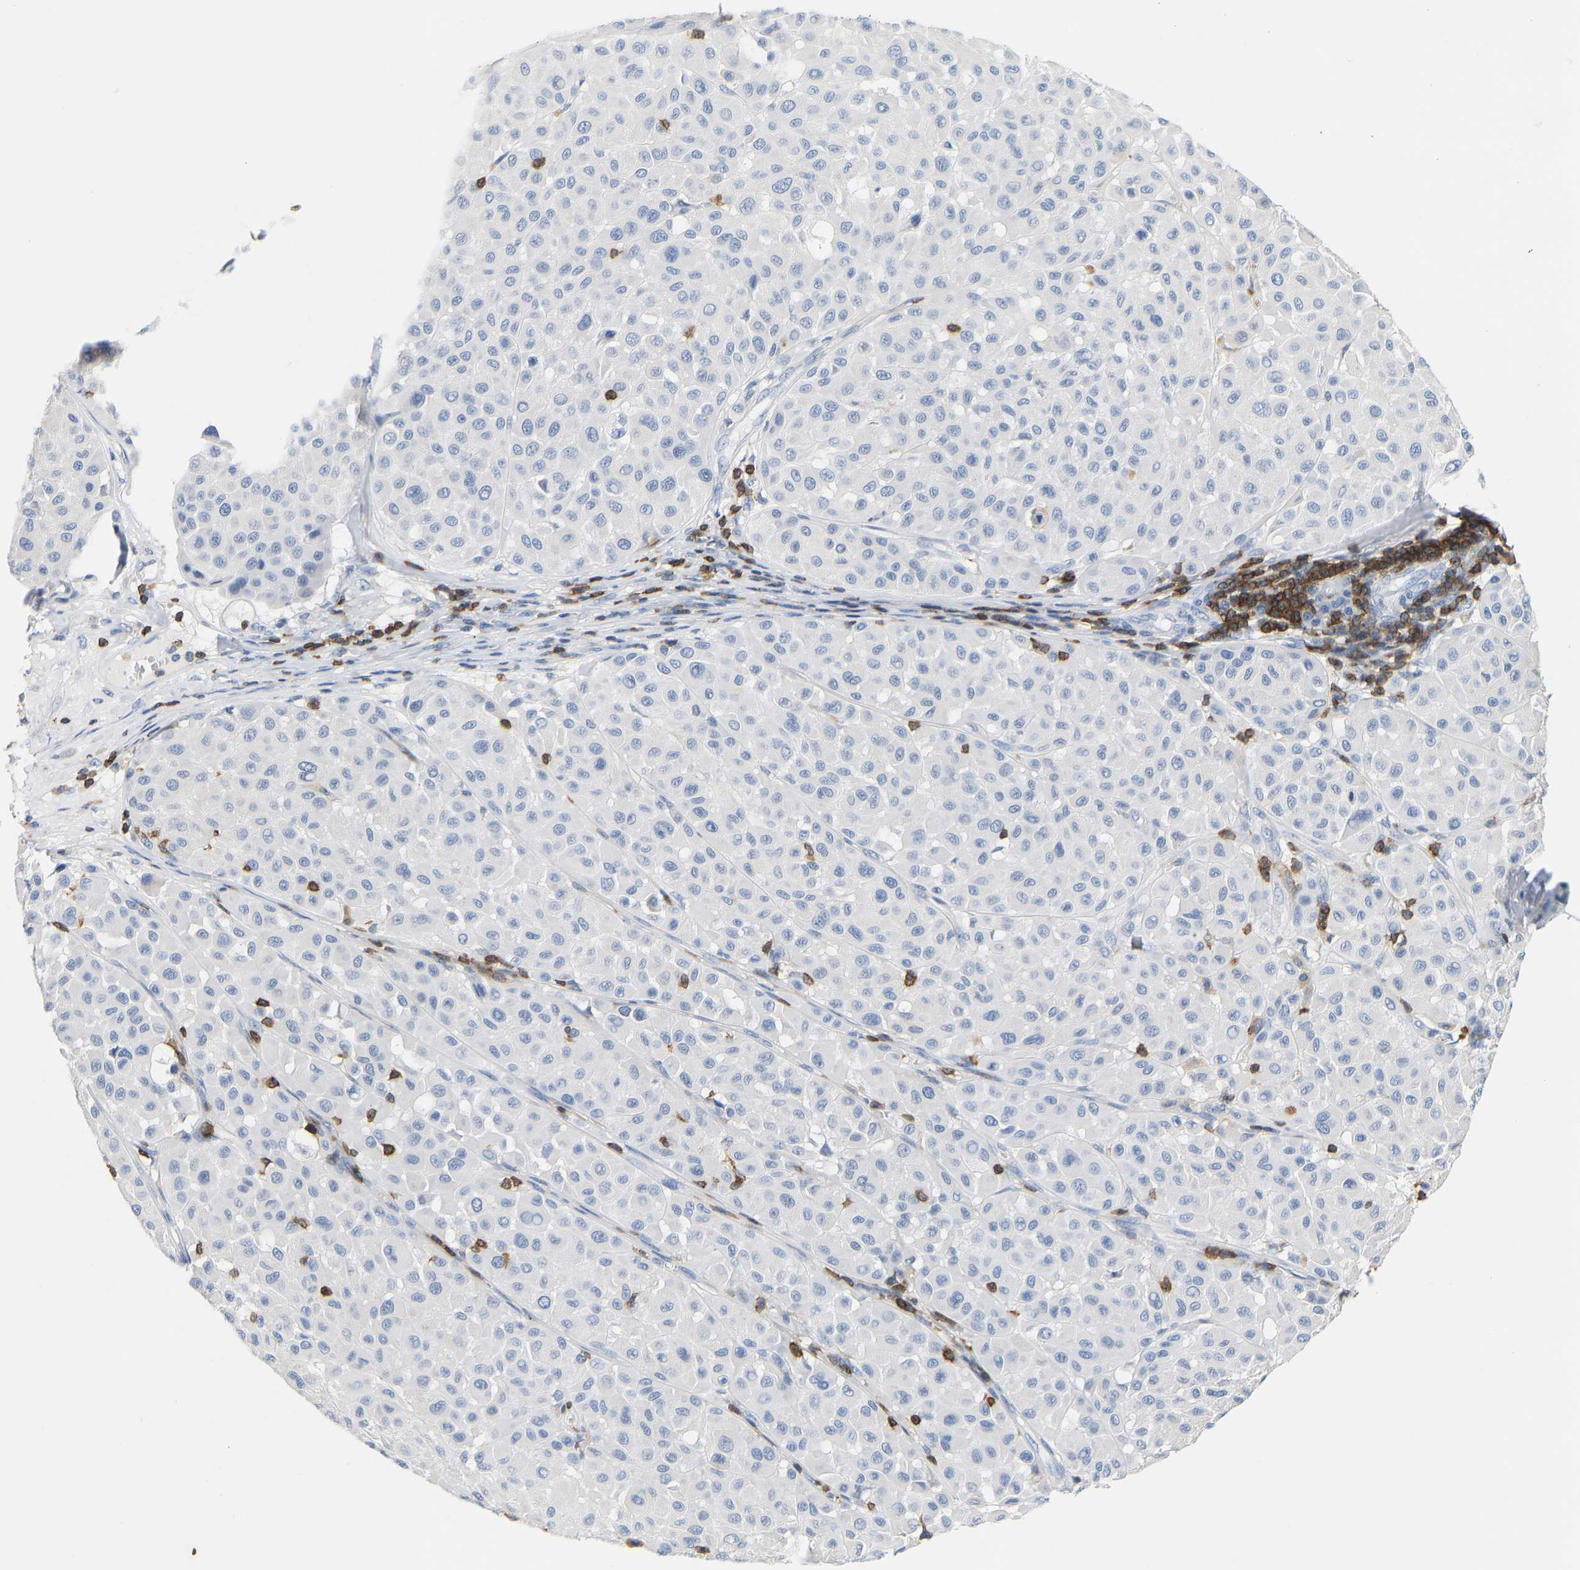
{"staining": {"intensity": "negative", "quantity": "none", "location": "none"}, "tissue": "melanoma", "cell_type": "Tumor cells", "image_type": "cancer", "snomed": [{"axis": "morphology", "description": "Malignant melanoma, Metastatic site"}, {"axis": "topography", "description": "Soft tissue"}], "caption": "Micrograph shows no significant protein staining in tumor cells of melanoma.", "gene": "EVL", "patient": {"sex": "male", "age": 41}}